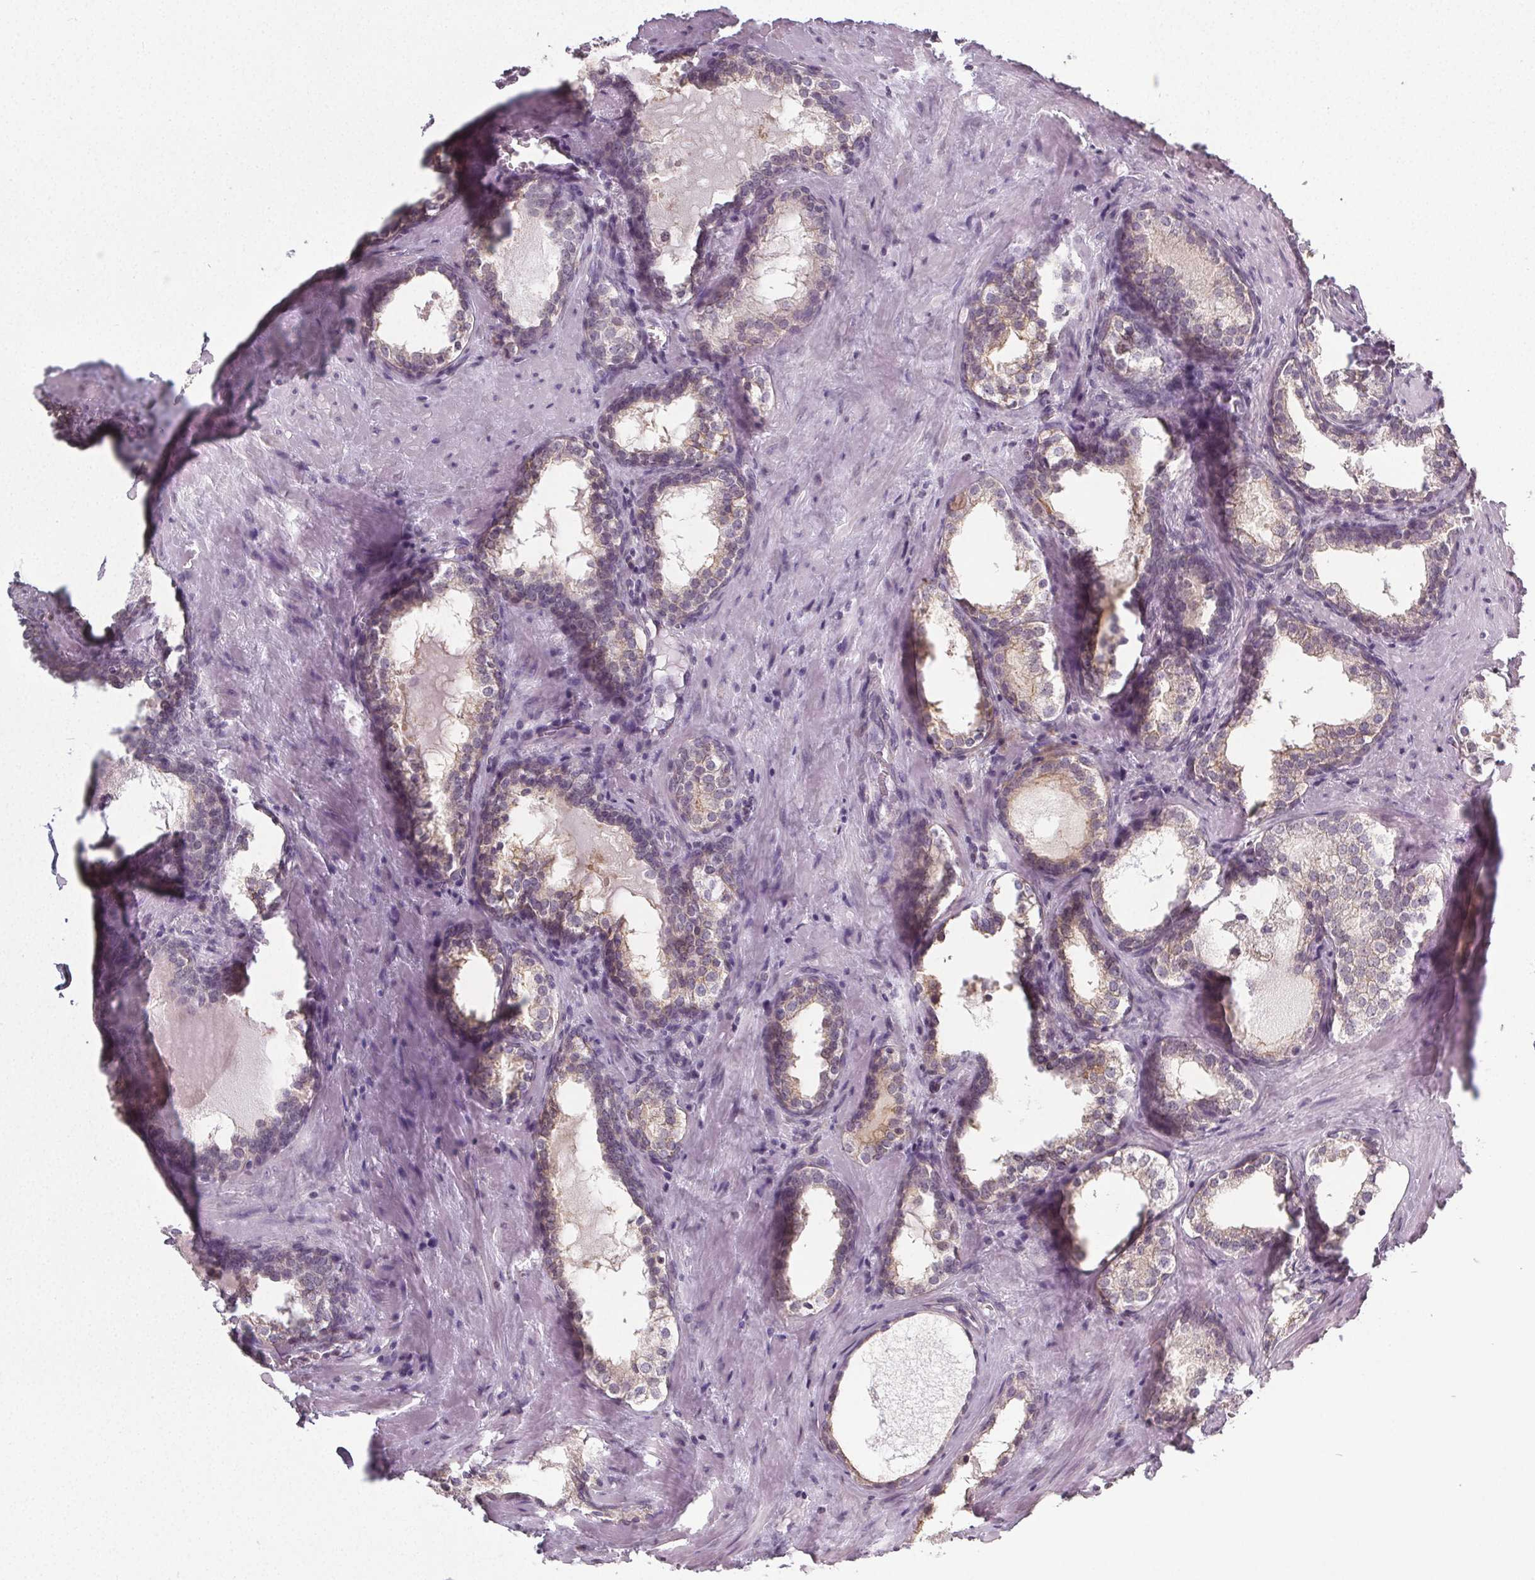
{"staining": {"intensity": "weak", "quantity": "25%-75%", "location": "cytoplasmic/membranous"}, "tissue": "prostate cancer", "cell_type": "Tumor cells", "image_type": "cancer", "snomed": [{"axis": "morphology", "description": "Adenocarcinoma, NOS"}, {"axis": "topography", "description": "Prostate and seminal vesicle, NOS"}], "caption": "A brown stain highlights weak cytoplasmic/membranous staining of a protein in human prostate adenocarcinoma tumor cells.", "gene": "SLC26A2", "patient": {"sex": "male", "age": 63}}